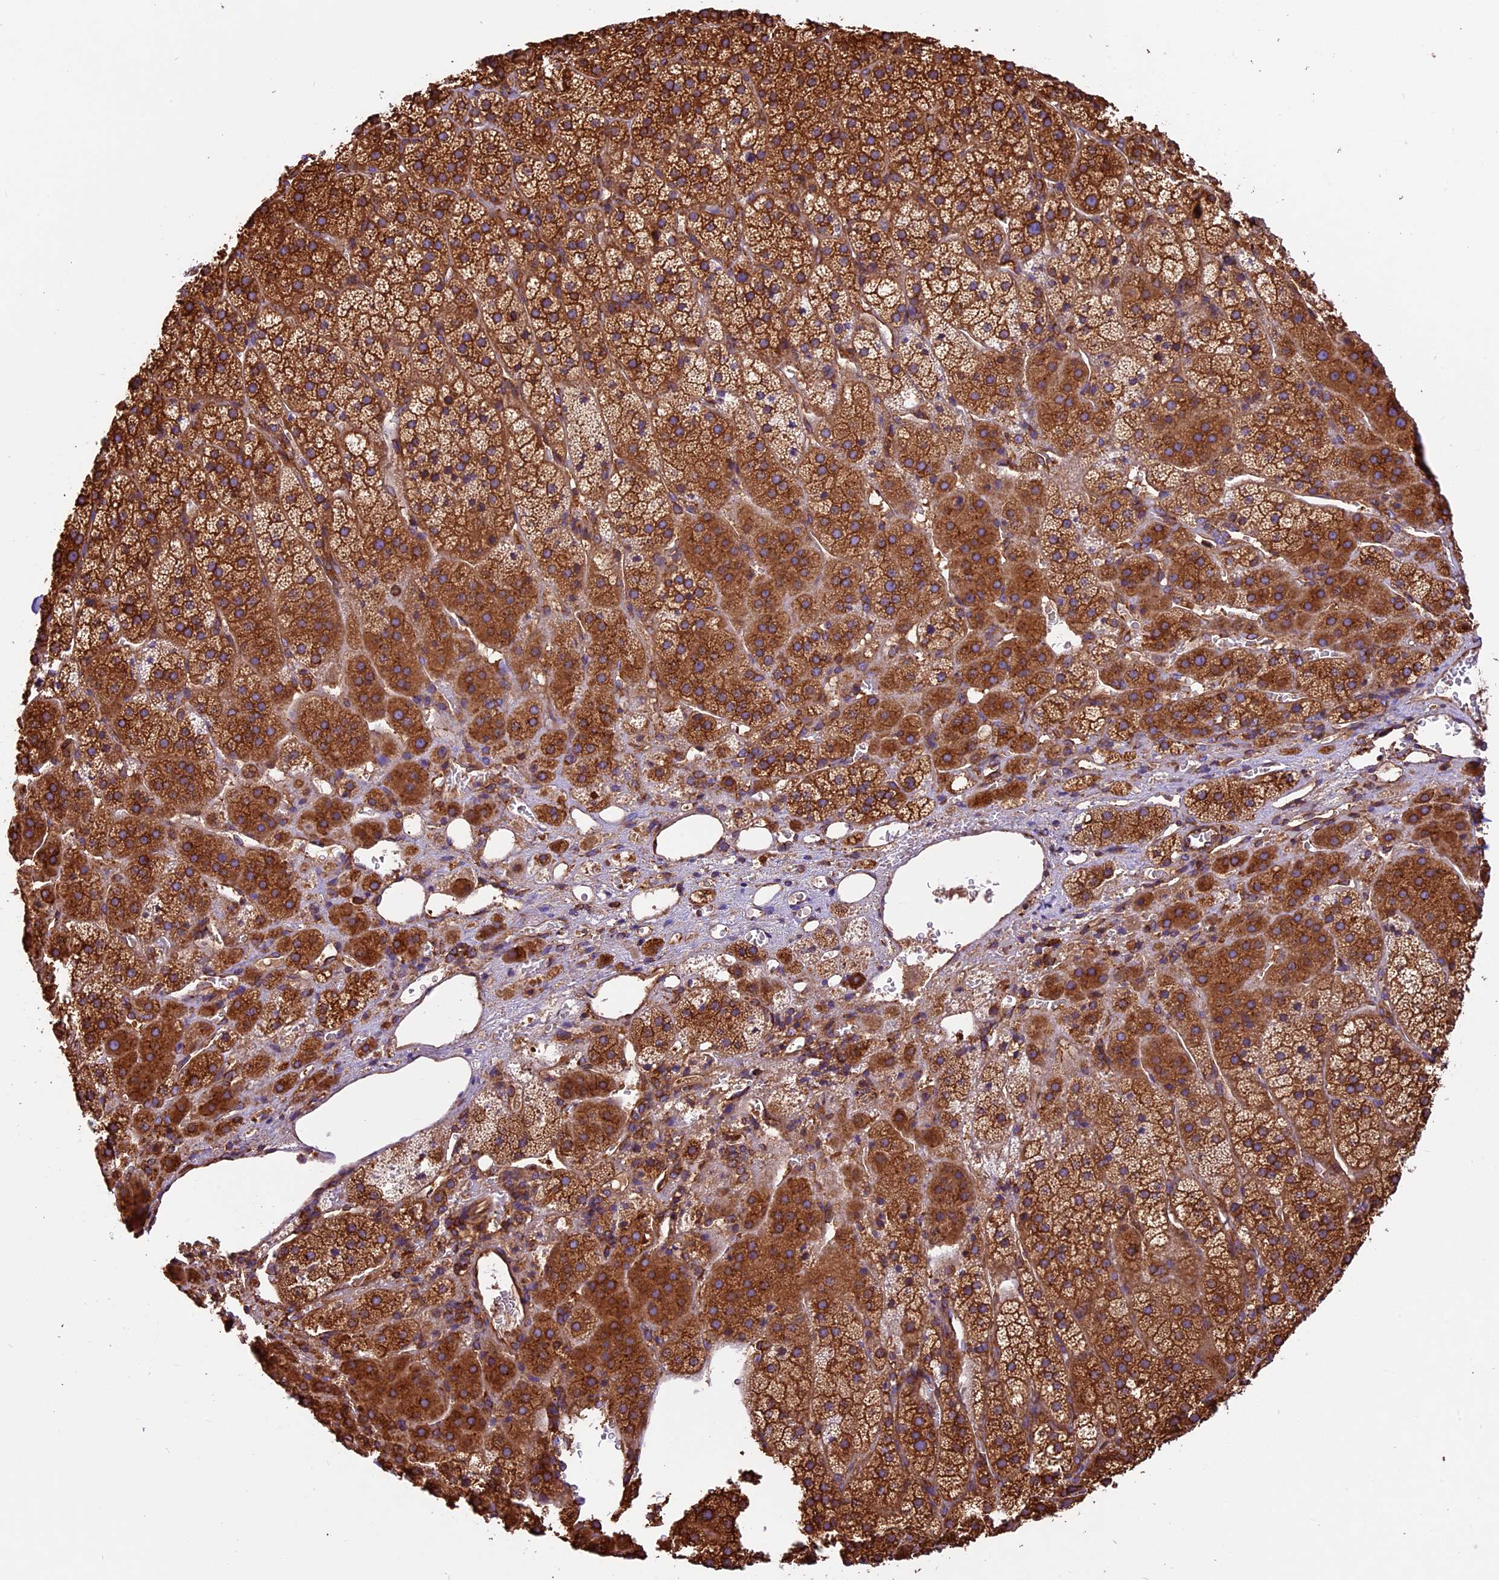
{"staining": {"intensity": "strong", "quantity": "25%-75%", "location": "cytoplasmic/membranous"}, "tissue": "adrenal gland", "cell_type": "Glandular cells", "image_type": "normal", "snomed": [{"axis": "morphology", "description": "Normal tissue, NOS"}, {"axis": "topography", "description": "Adrenal gland"}], "caption": "Immunohistochemistry (IHC) (DAB (3,3'-diaminobenzidine)) staining of normal human adrenal gland demonstrates strong cytoplasmic/membranous protein staining in approximately 25%-75% of glandular cells. The staining is performed using DAB brown chromogen to label protein expression. The nuclei are counter-stained blue using hematoxylin.", "gene": "KARS1", "patient": {"sex": "female", "age": 44}}